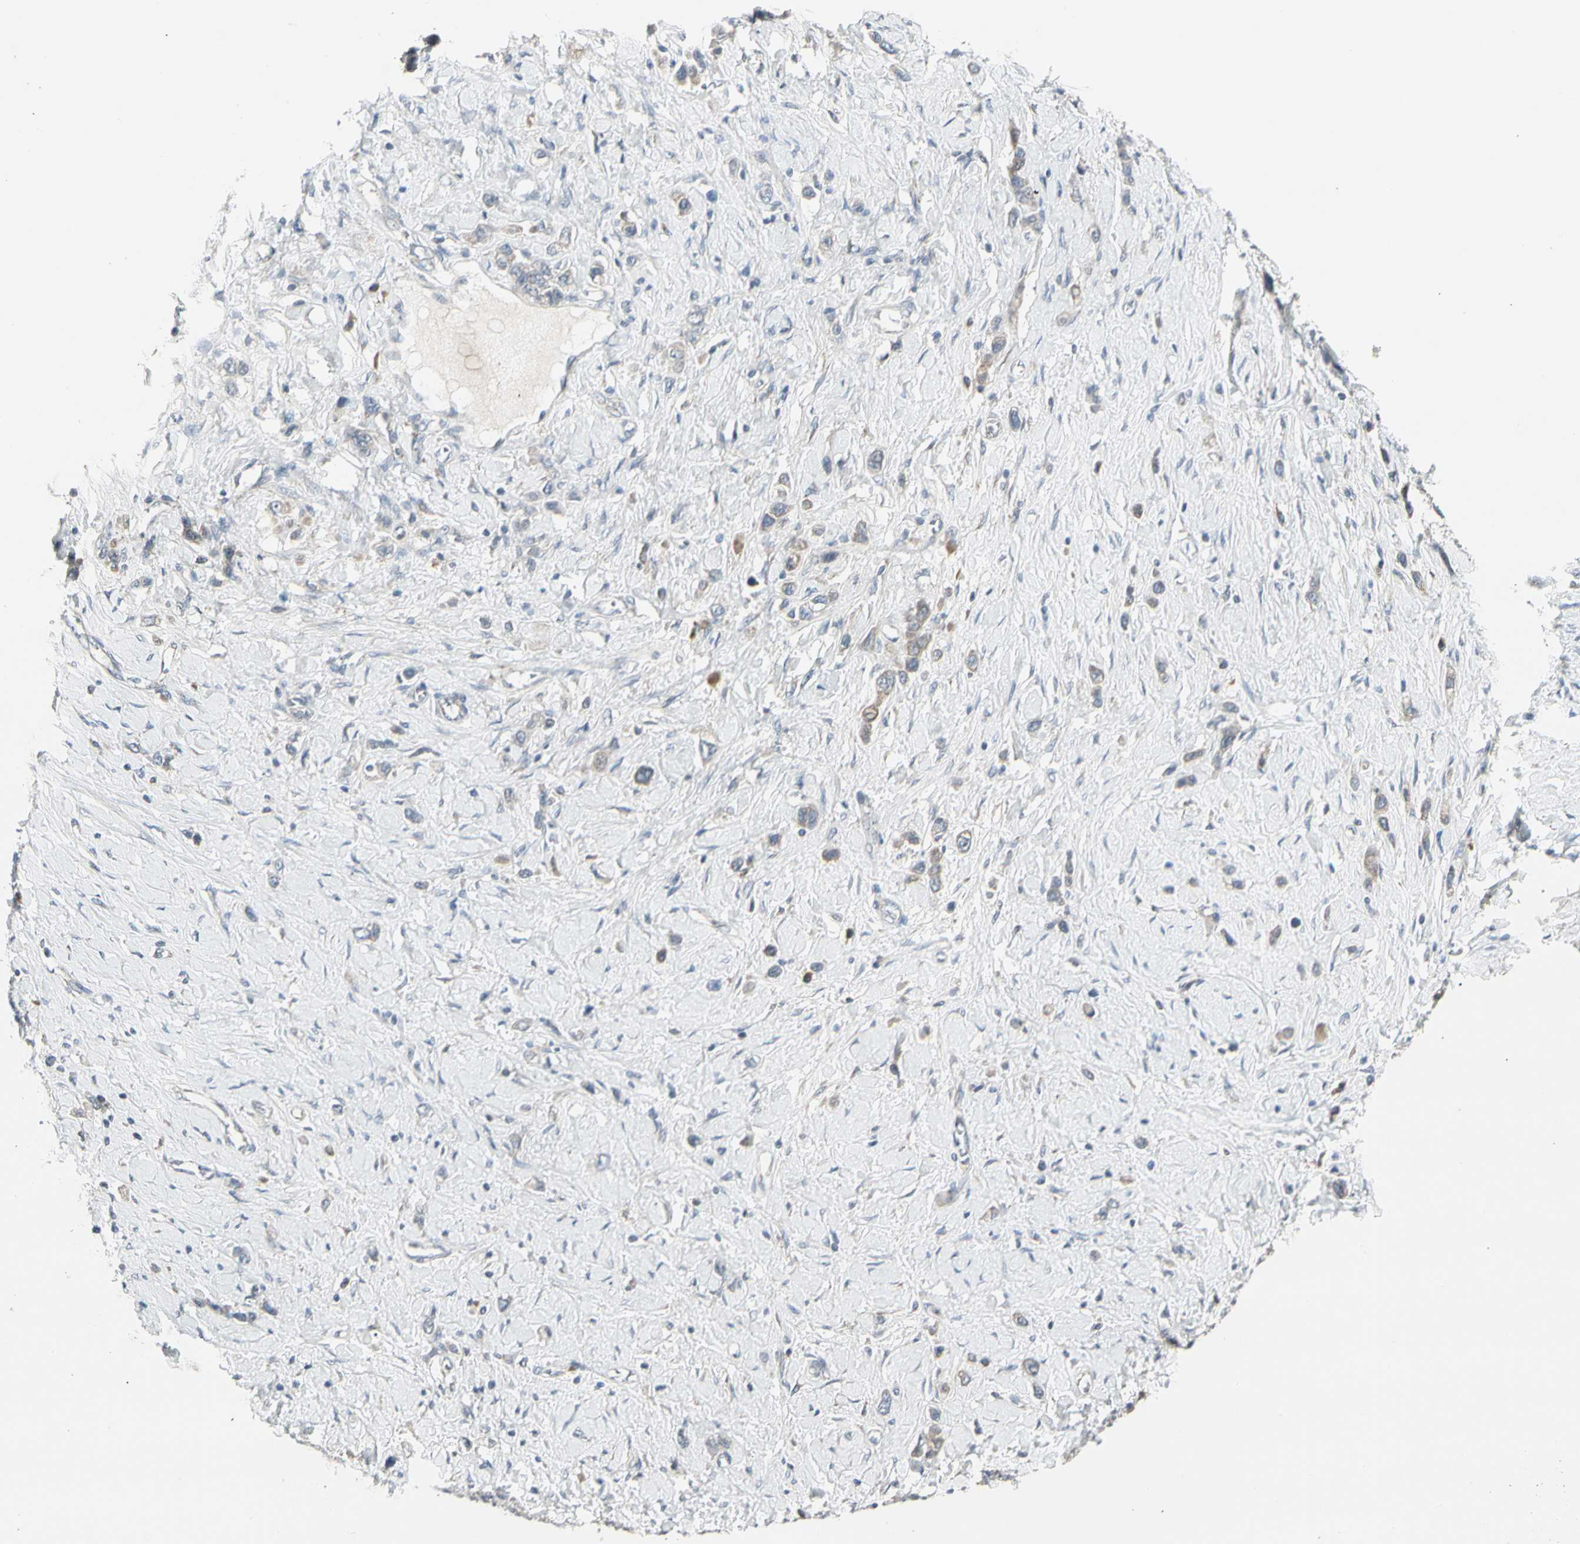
{"staining": {"intensity": "weak", "quantity": "25%-75%", "location": "cytoplasmic/membranous"}, "tissue": "stomach cancer", "cell_type": "Tumor cells", "image_type": "cancer", "snomed": [{"axis": "morphology", "description": "Normal tissue, NOS"}, {"axis": "morphology", "description": "Adenocarcinoma, NOS"}, {"axis": "topography", "description": "Stomach, upper"}, {"axis": "topography", "description": "Stomach"}], "caption": "Protein staining of adenocarcinoma (stomach) tissue shows weak cytoplasmic/membranous staining in about 25%-75% of tumor cells.", "gene": "GRN", "patient": {"sex": "female", "age": 65}}